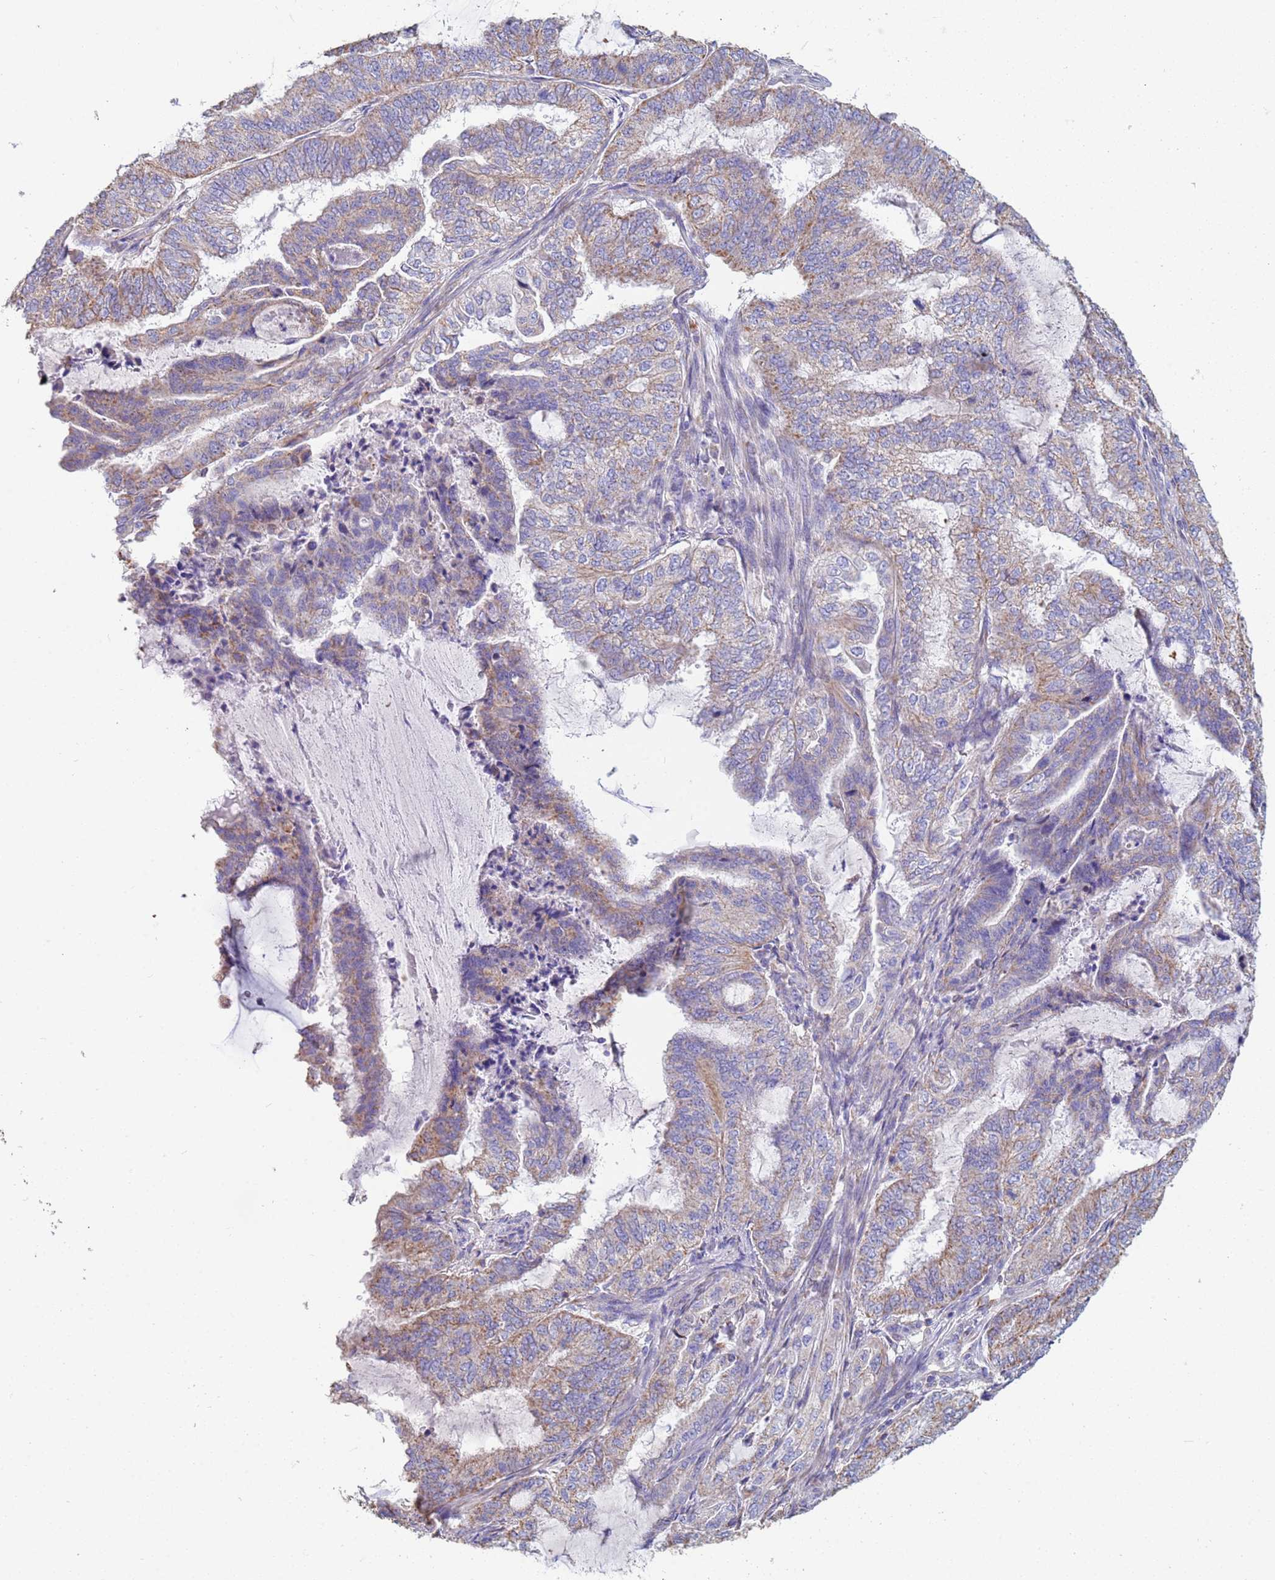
{"staining": {"intensity": "weak", "quantity": "25%-75%", "location": "cytoplasmic/membranous"}, "tissue": "endometrial cancer", "cell_type": "Tumor cells", "image_type": "cancer", "snomed": [{"axis": "morphology", "description": "Adenocarcinoma, NOS"}, {"axis": "topography", "description": "Endometrium"}], "caption": "A low amount of weak cytoplasmic/membranous expression is seen in approximately 25%-75% of tumor cells in adenocarcinoma (endometrial) tissue.", "gene": "UQCRH", "patient": {"sex": "female", "age": 51}}